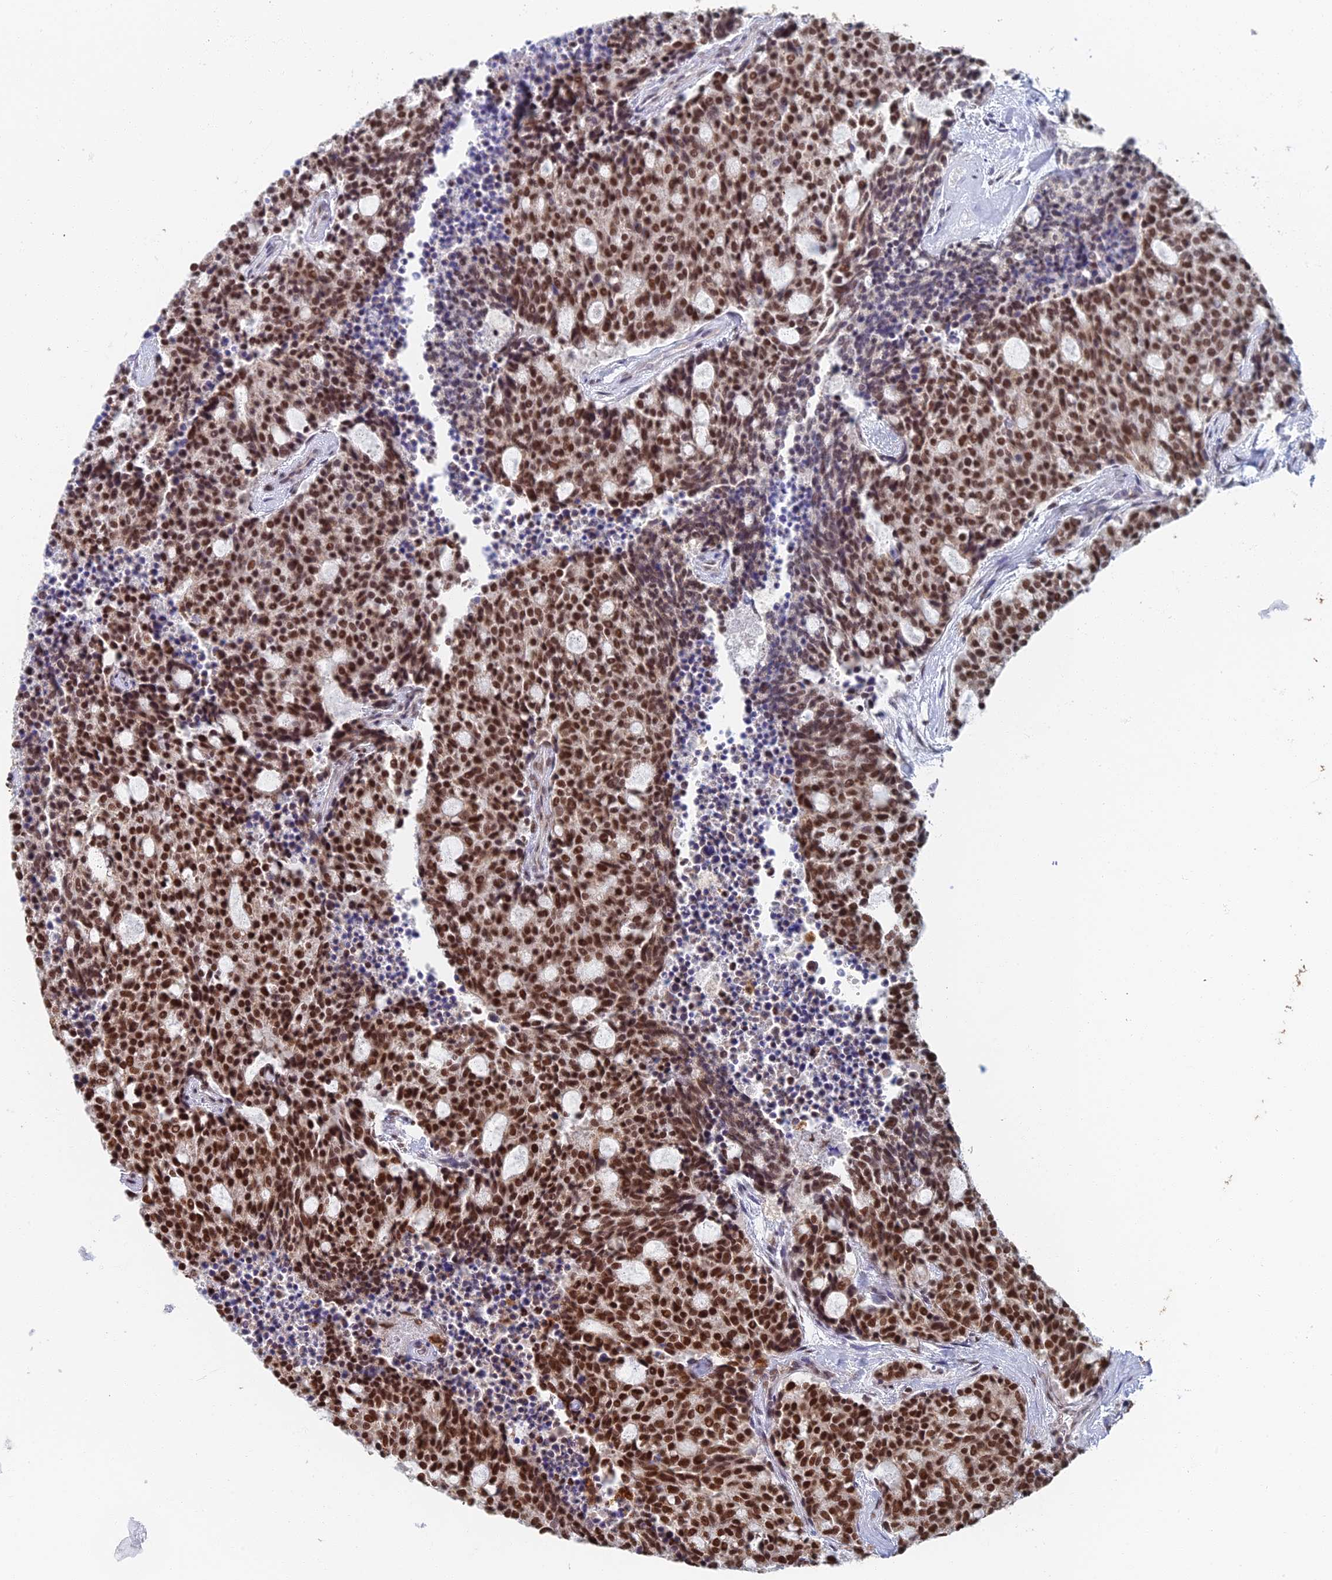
{"staining": {"intensity": "strong", "quantity": ">75%", "location": "nuclear"}, "tissue": "carcinoid", "cell_type": "Tumor cells", "image_type": "cancer", "snomed": [{"axis": "morphology", "description": "Carcinoid, malignant, NOS"}, {"axis": "topography", "description": "Pancreas"}], "caption": "Strong nuclear staining for a protein is appreciated in about >75% of tumor cells of carcinoid using immunohistochemistry (IHC).", "gene": "GPATCH1", "patient": {"sex": "female", "age": 54}}